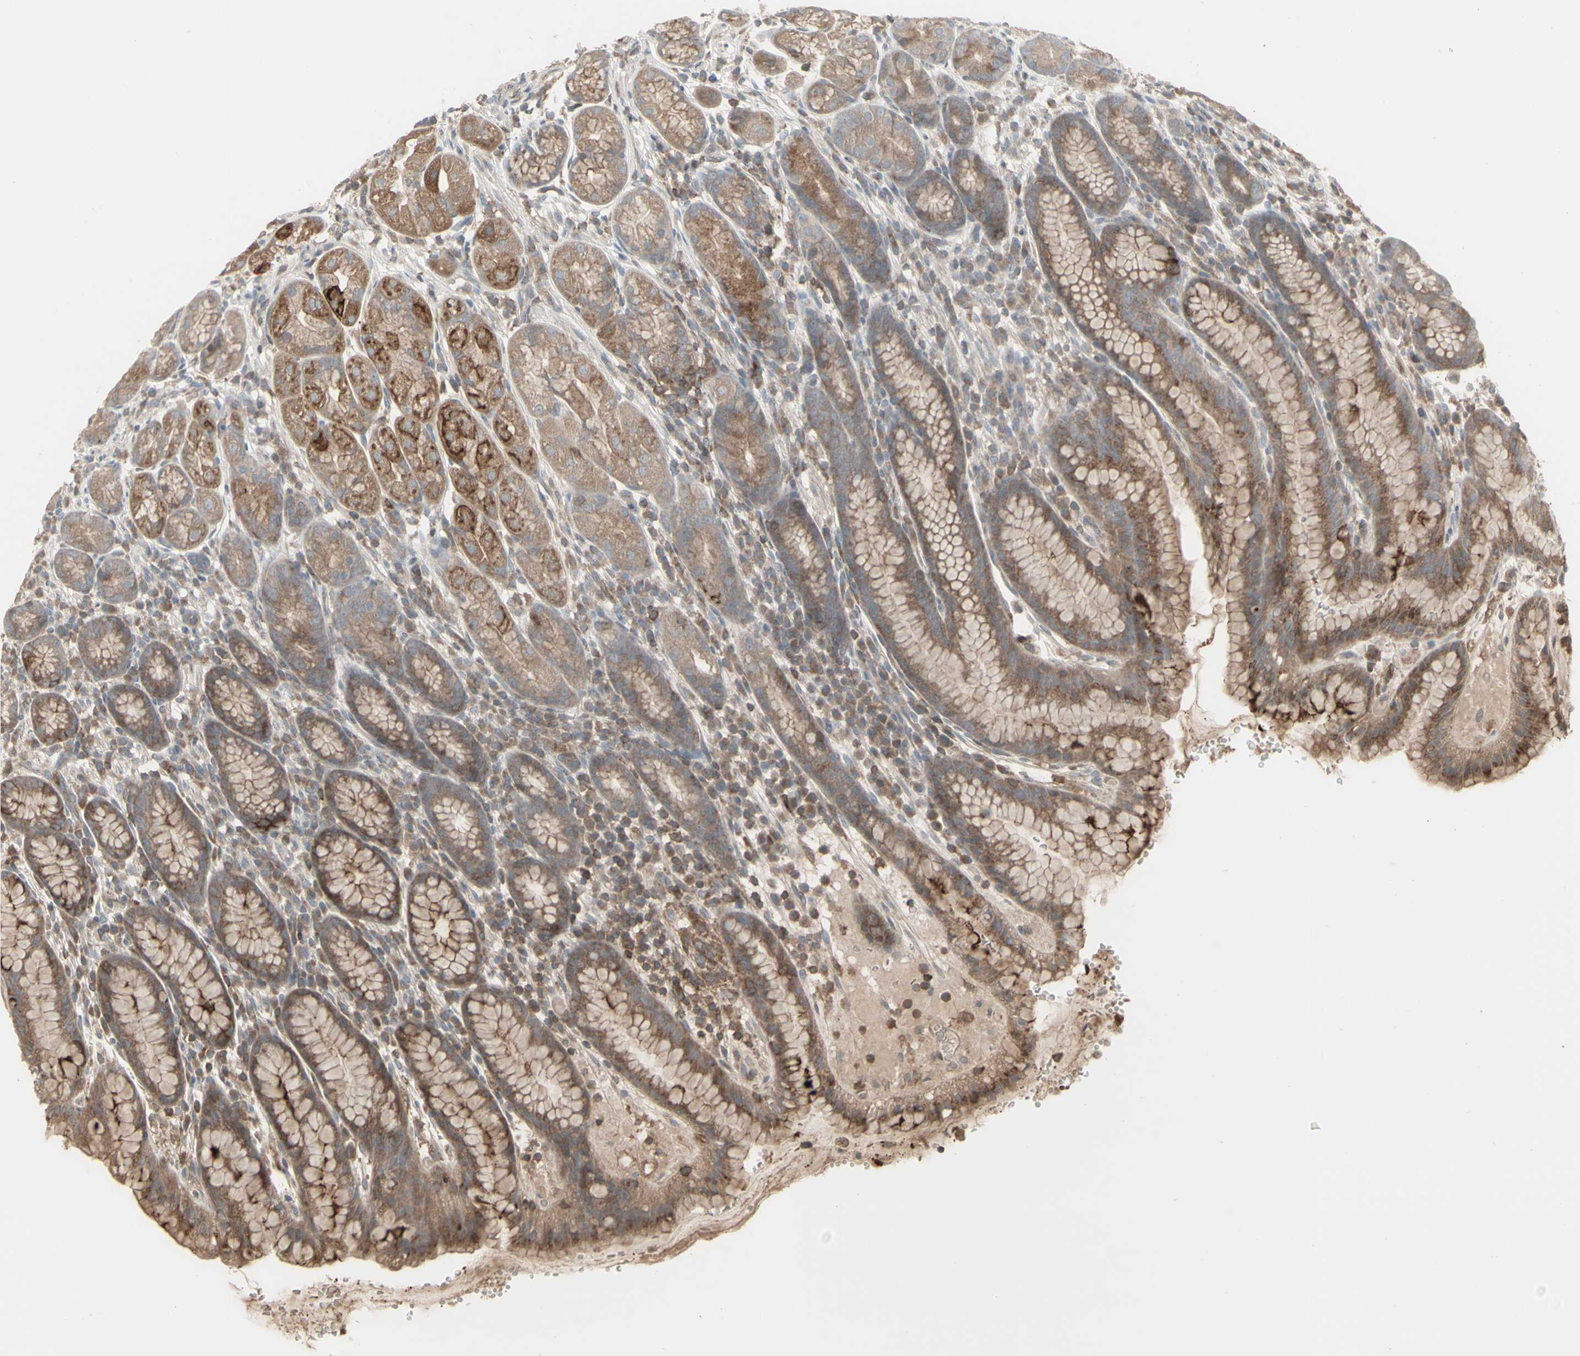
{"staining": {"intensity": "strong", "quantity": "25%-75%", "location": "cytoplasmic/membranous"}, "tissue": "stomach", "cell_type": "Glandular cells", "image_type": "normal", "snomed": [{"axis": "morphology", "description": "Normal tissue, NOS"}, {"axis": "topography", "description": "Stomach, lower"}], "caption": "Immunohistochemistry (IHC) micrograph of normal human stomach stained for a protein (brown), which reveals high levels of strong cytoplasmic/membranous staining in about 25%-75% of glandular cells.", "gene": "CSK", "patient": {"sex": "male", "age": 52}}